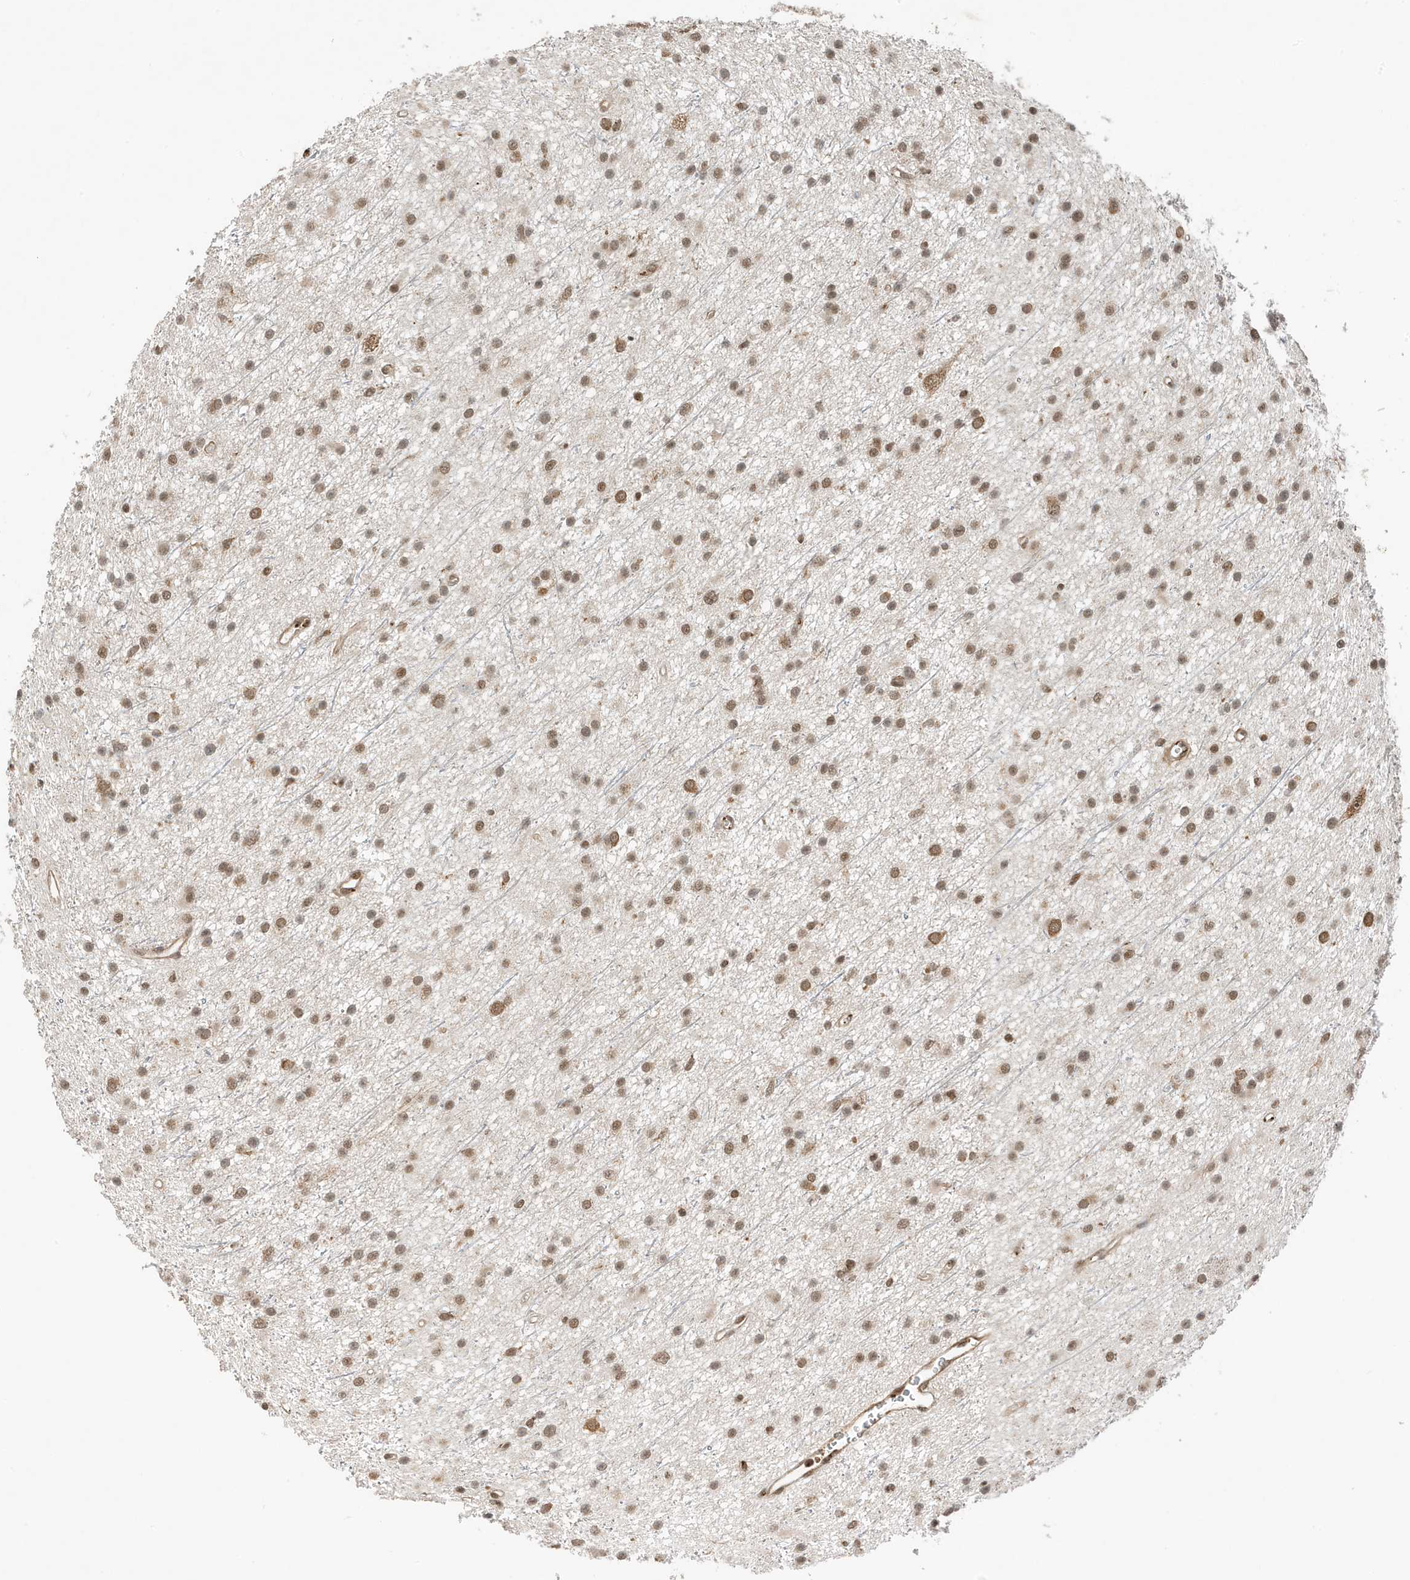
{"staining": {"intensity": "moderate", "quantity": "25%-75%", "location": "nuclear"}, "tissue": "glioma", "cell_type": "Tumor cells", "image_type": "cancer", "snomed": [{"axis": "morphology", "description": "Glioma, malignant, Low grade"}, {"axis": "topography", "description": "Cerebral cortex"}], "caption": "Moderate nuclear positivity for a protein is appreciated in approximately 25%-75% of tumor cells of low-grade glioma (malignant) using IHC.", "gene": "MAST3", "patient": {"sex": "female", "age": 39}}